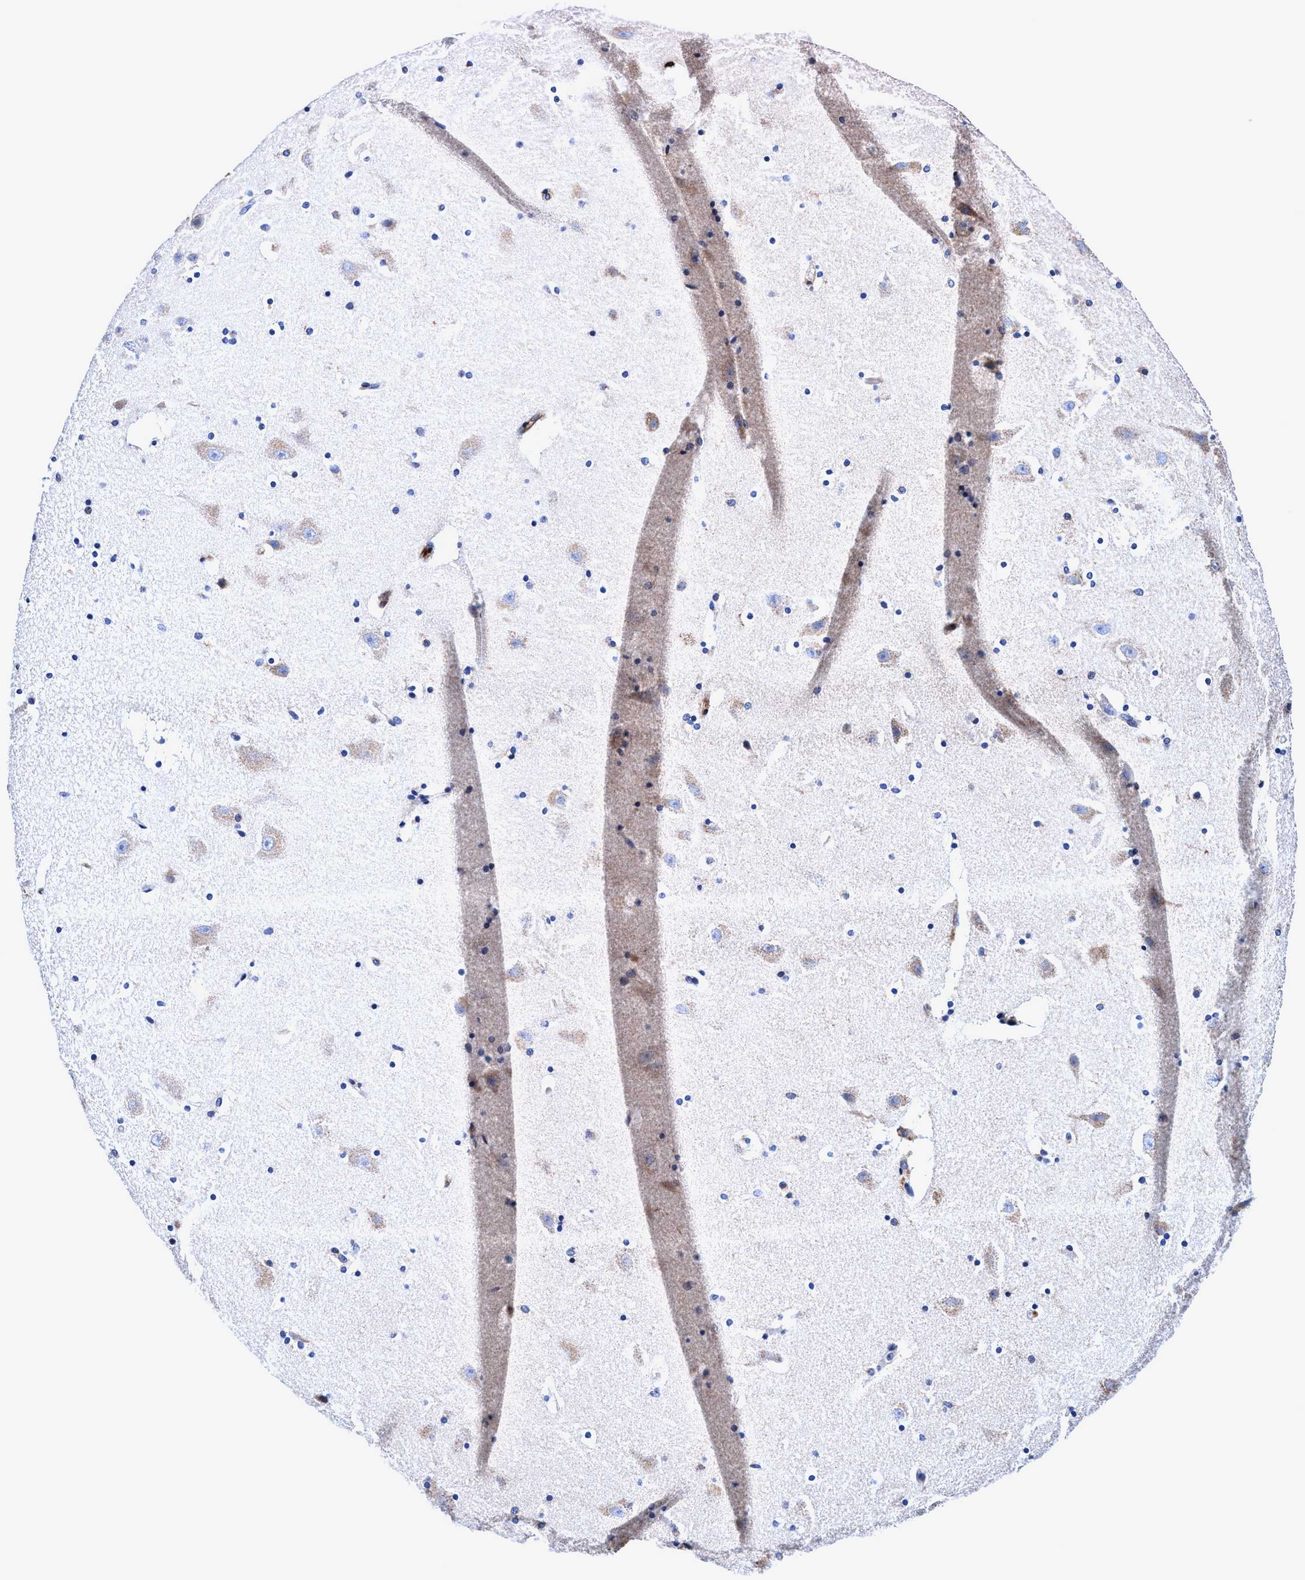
{"staining": {"intensity": "negative", "quantity": "none", "location": "none"}, "tissue": "hippocampus", "cell_type": "Glial cells", "image_type": "normal", "snomed": [{"axis": "morphology", "description": "Normal tissue, NOS"}, {"axis": "topography", "description": "Hippocampus"}], "caption": "Immunohistochemistry micrograph of benign hippocampus stained for a protein (brown), which demonstrates no staining in glial cells.", "gene": "UBALD2", "patient": {"sex": "male", "age": 45}}